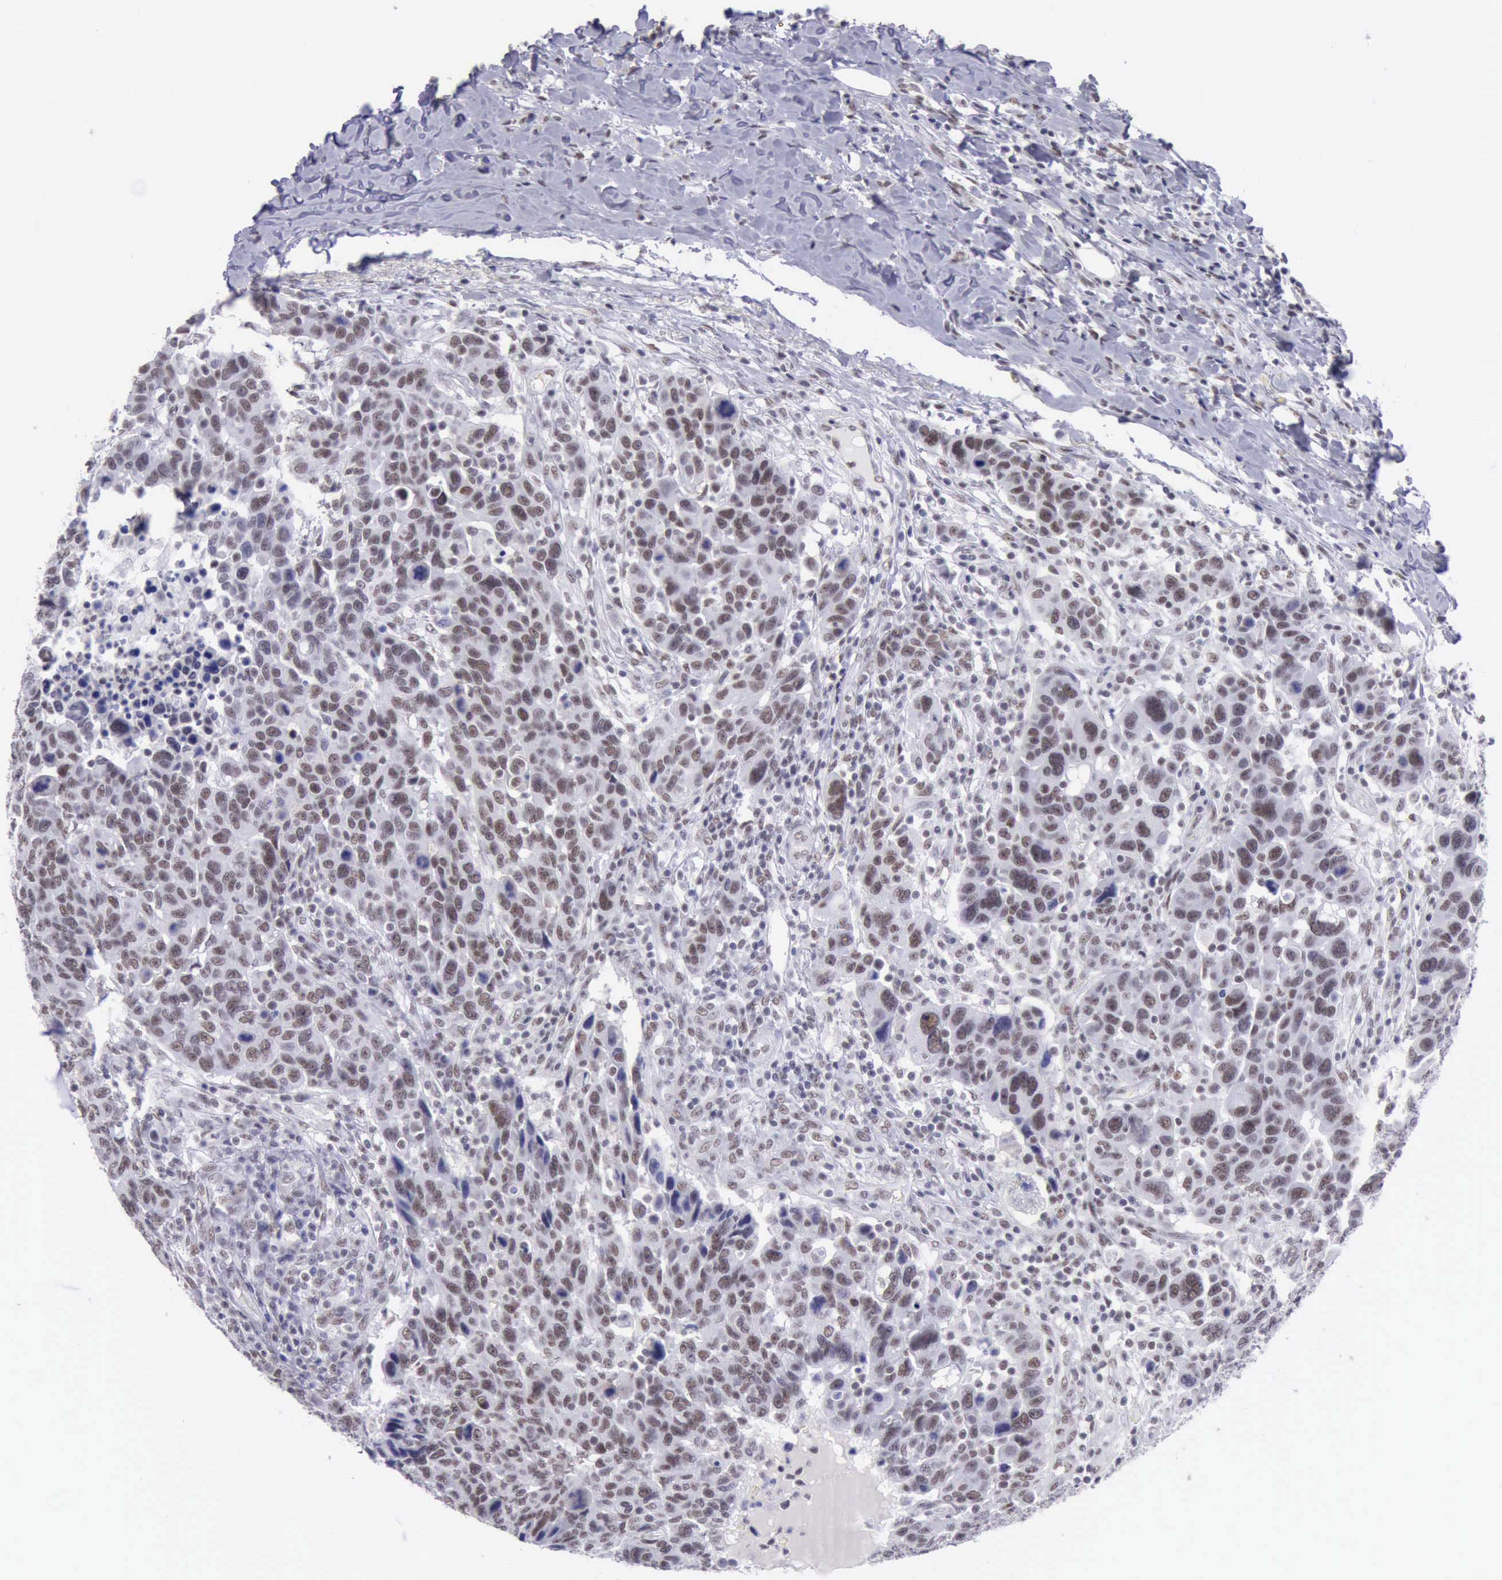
{"staining": {"intensity": "weak", "quantity": "25%-75%", "location": "nuclear"}, "tissue": "breast cancer", "cell_type": "Tumor cells", "image_type": "cancer", "snomed": [{"axis": "morphology", "description": "Duct carcinoma"}, {"axis": "topography", "description": "Breast"}], "caption": "Immunohistochemistry of breast invasive ductal carcinoma demonstrates low levels of weak nuclear expression in approximately 25%-75% of tumor cells. (brown staining indicates protein expression, while blue staining denotes nuclei).", "gene": "EP300", "patient": {"sex": "female", "age": 37}}